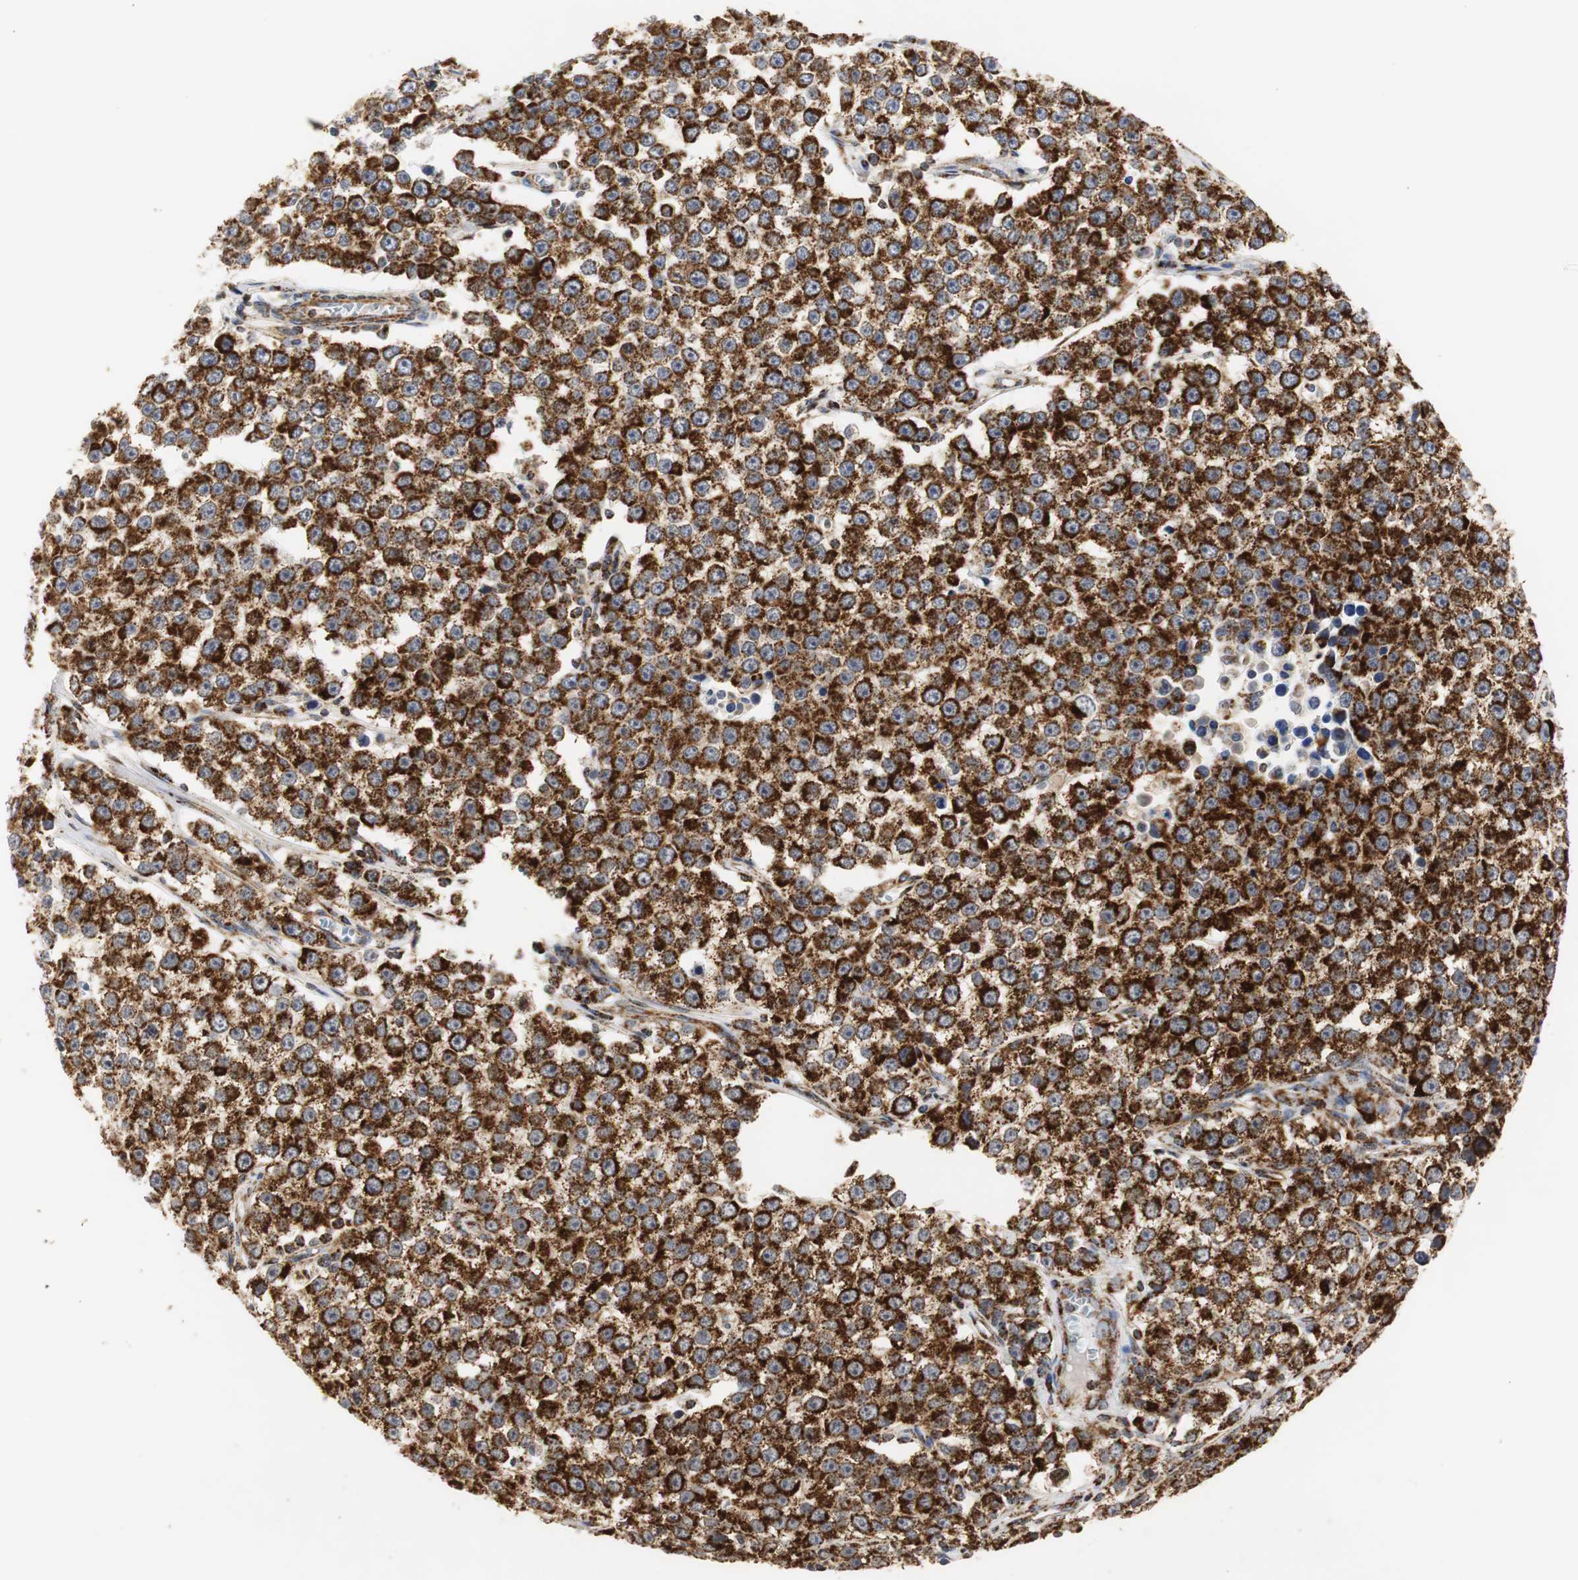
{"staining": {"intensity": "strong", "quantity": ">75%", "location": "cytoplasmic/membranous"}, "tissue": "testis cancer", "cell_type": "Tumor cells", "image_type": "cancer", "snomed": [{"axis": "morphology", "description": "Seminoma, NOS"}, {"axis": "morphology", "description": "Carcinoma, Embryonal, NOS"}, {"axis": "topography", "description": "Testis"}], "caption": "Strong cytoplasmic/membranous protein staining is identified in about >75% of tumor cells in testis cancer (seminoma).", "gene": "HSD17B10", "patient": {"sex": "male", "age": 52}}